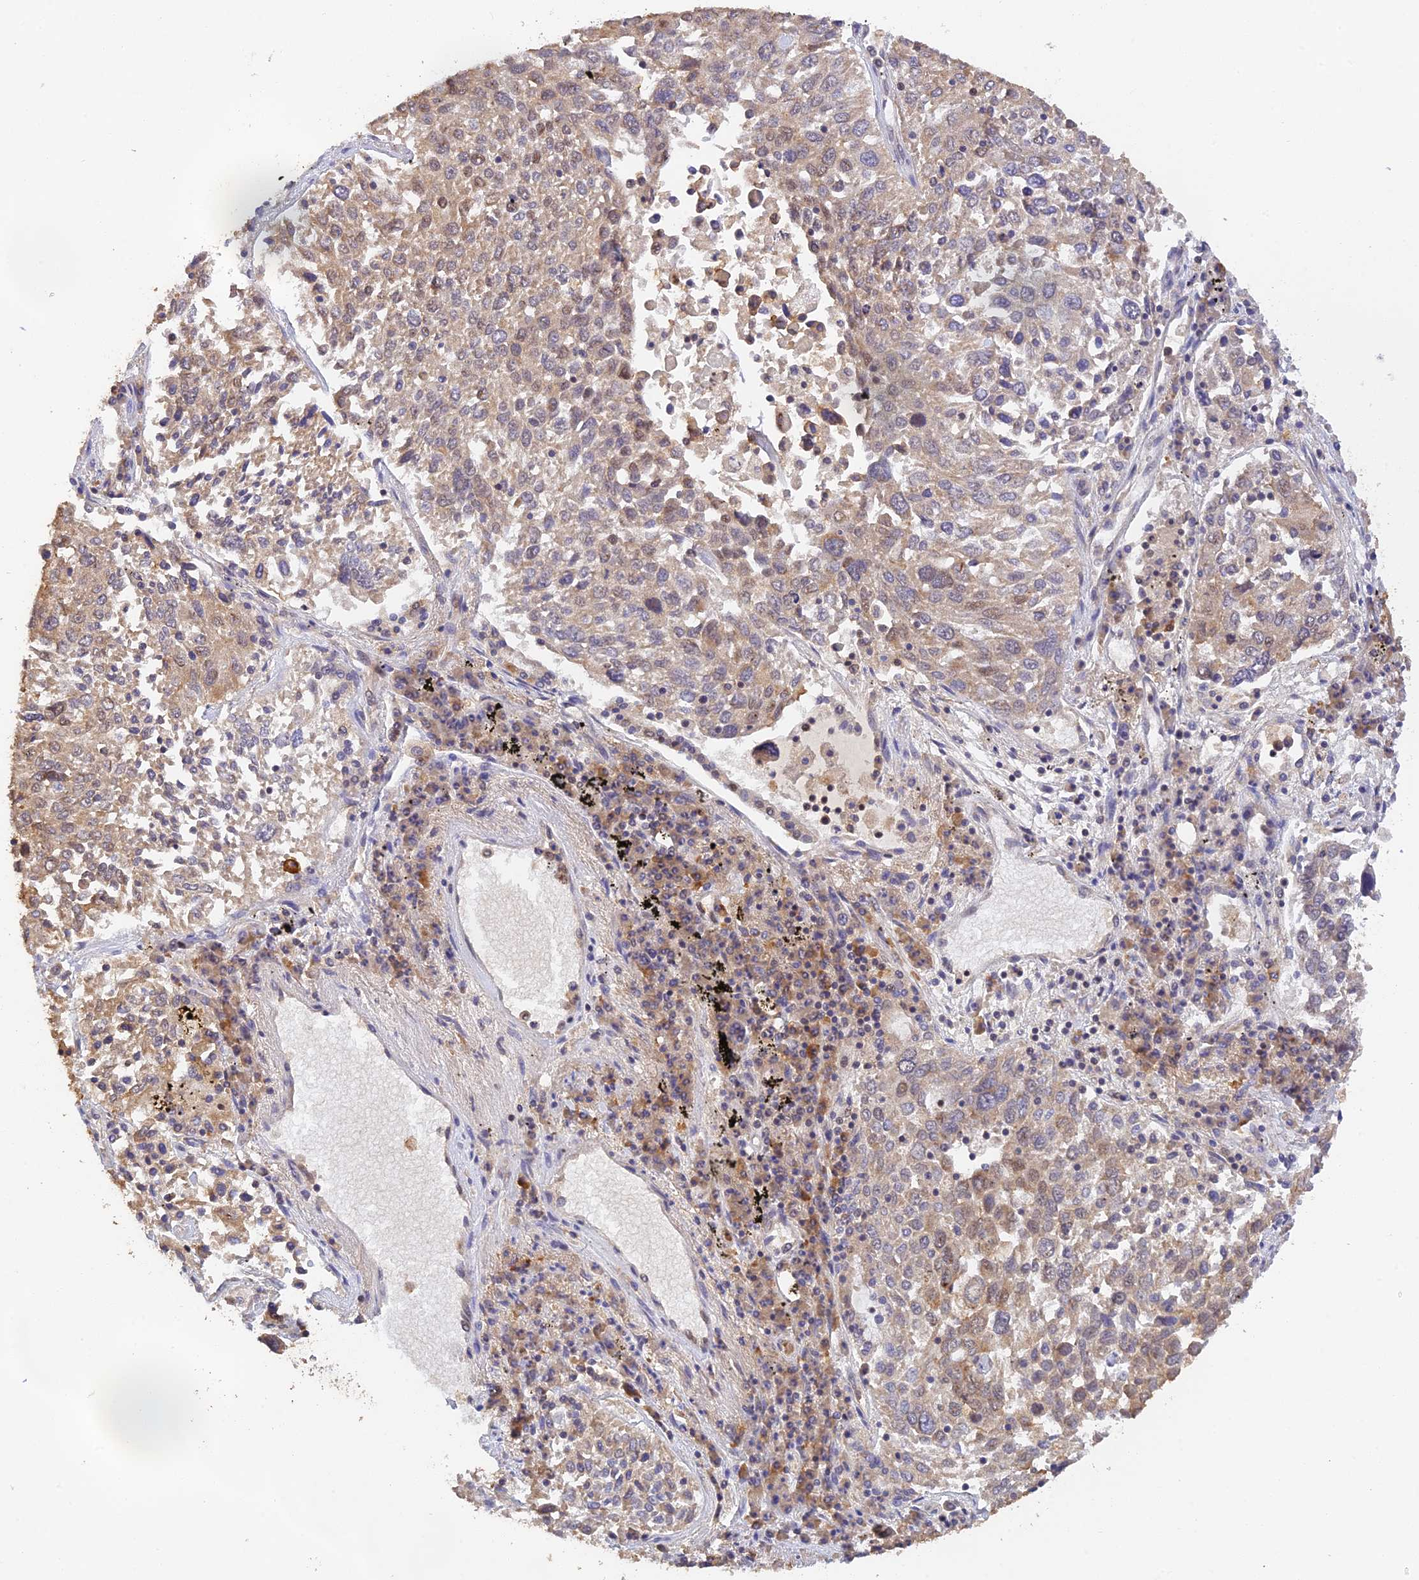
{"staining": {"intensity": "weak", "quantity": ">75%", "location": "cytoplasmic/membranous"}, "tissue": "lung cancer", "cell_type": "Tumor cells", "image_type": "cancer", "snomed": [{"axis": "morphology", "description": "Squamous cell carcinoma, NOS"}, {"axis": "topography", "description": "Lung"}], "caption": "A micrograph of human lung squamous cell carcinoma stained for a protein exhibits weak cytoplasmic/membranous brown staining in tumor cells. The protein is shown in brown color, while the nuclei are stained blue.", "gene": "PEX16", "patient": {"sex": "male", "age": 65}}